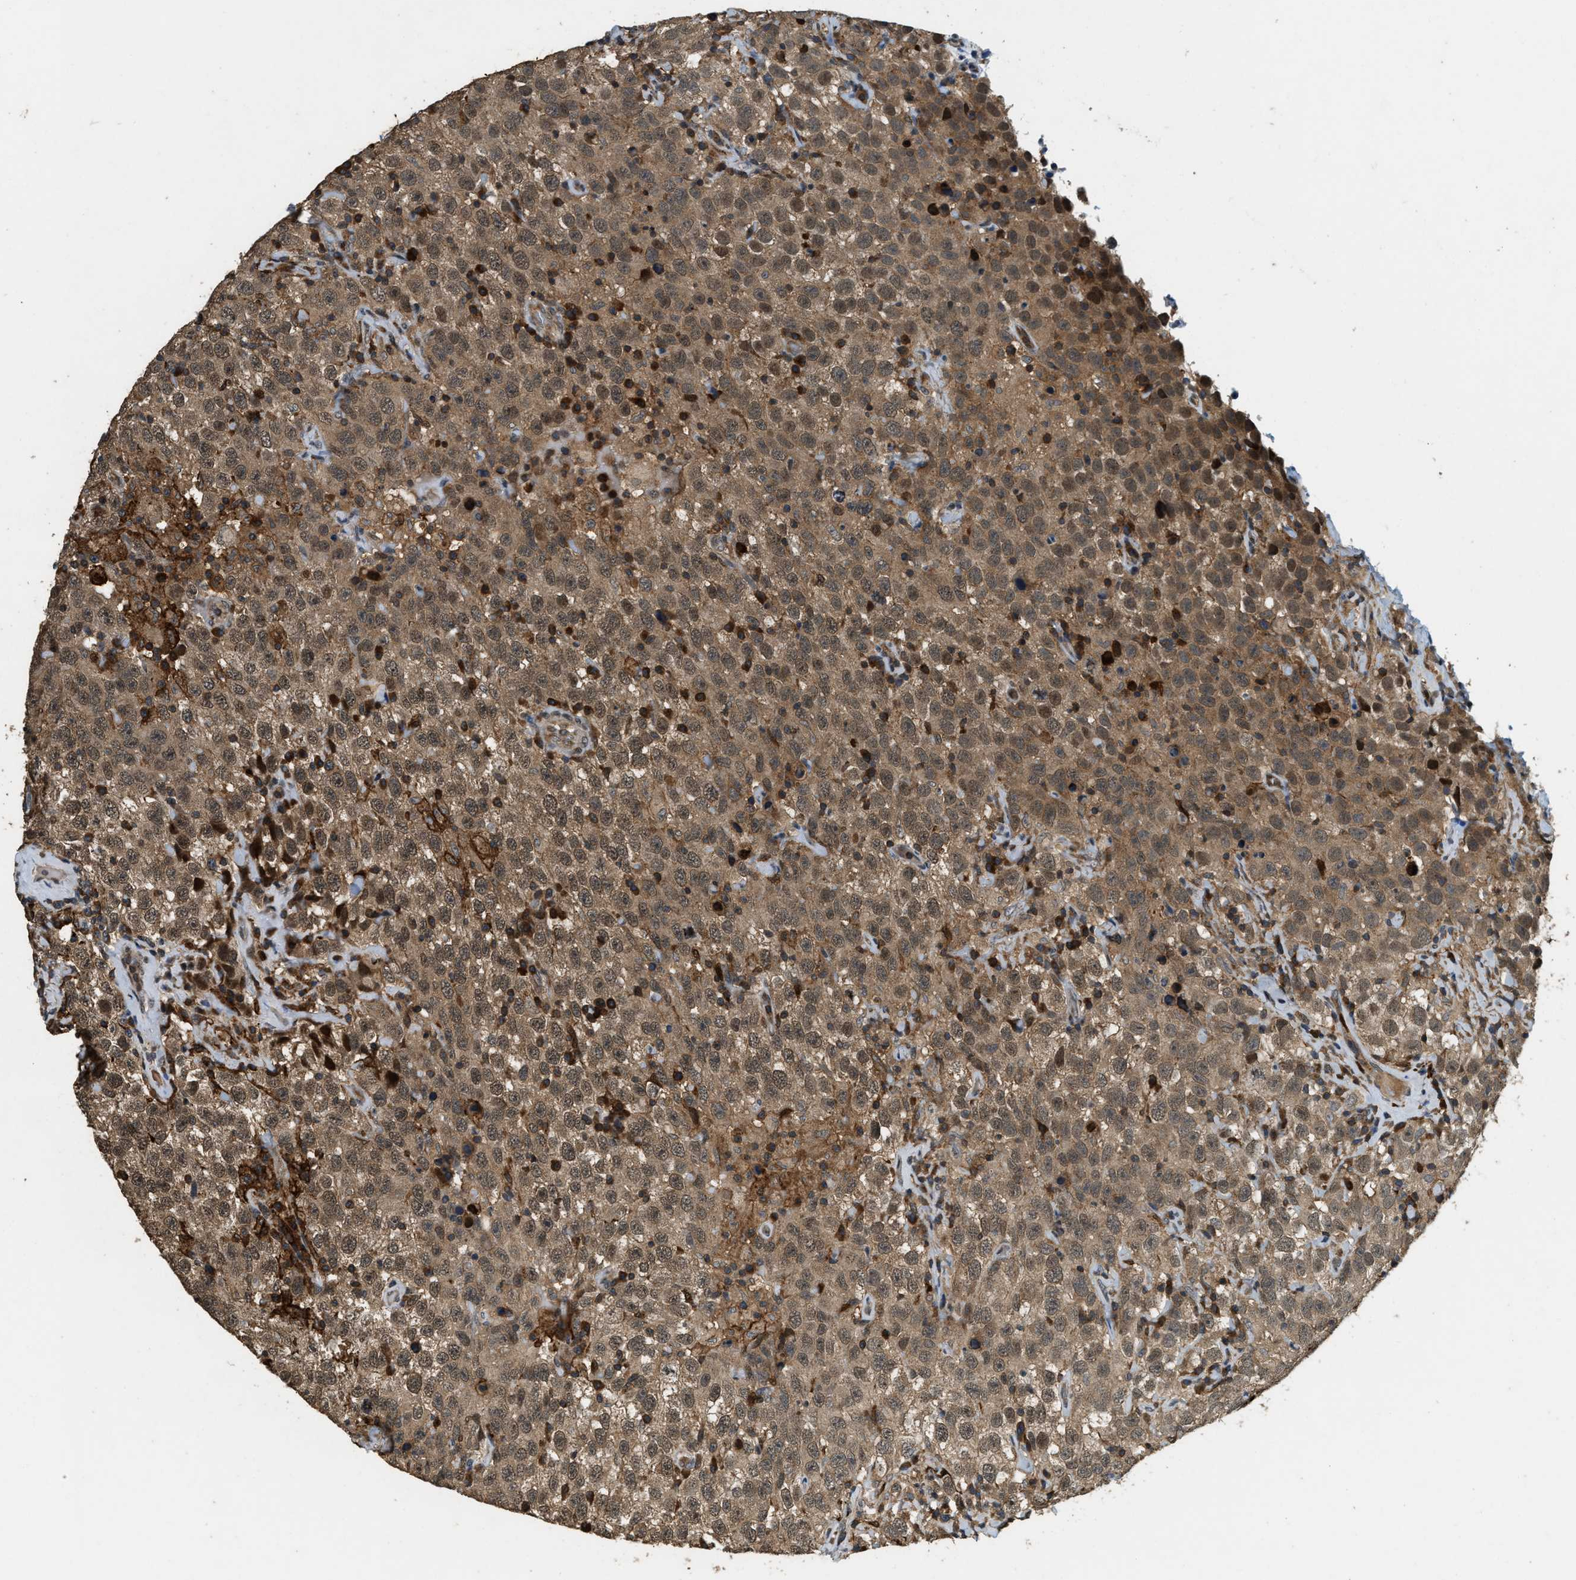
{"staining": {"intensity": "moderate", "quantity": "25%-75%", "location": "cytoplasmic/membranous"}, "tissue": "testis cancer", "cell_type": "Tumor cells", "image_type": "cancer", "snomed": [{"axis": "morphology", "description": "Seminoma, NOS"}, {"axis": "topography", "description": "Testis"}], "caption": "An immunohistochemistry (IHC) micrograph of tumor tissue is shown. Protein staining in brown labels moderate cytoplasmic/membranous positivity in testis cancer within tumor cells. The protein is shown in brown color, while the nuclei are stained blue.", "gene": "RNF141", "patient": {"sex": "male", "age": 41}}